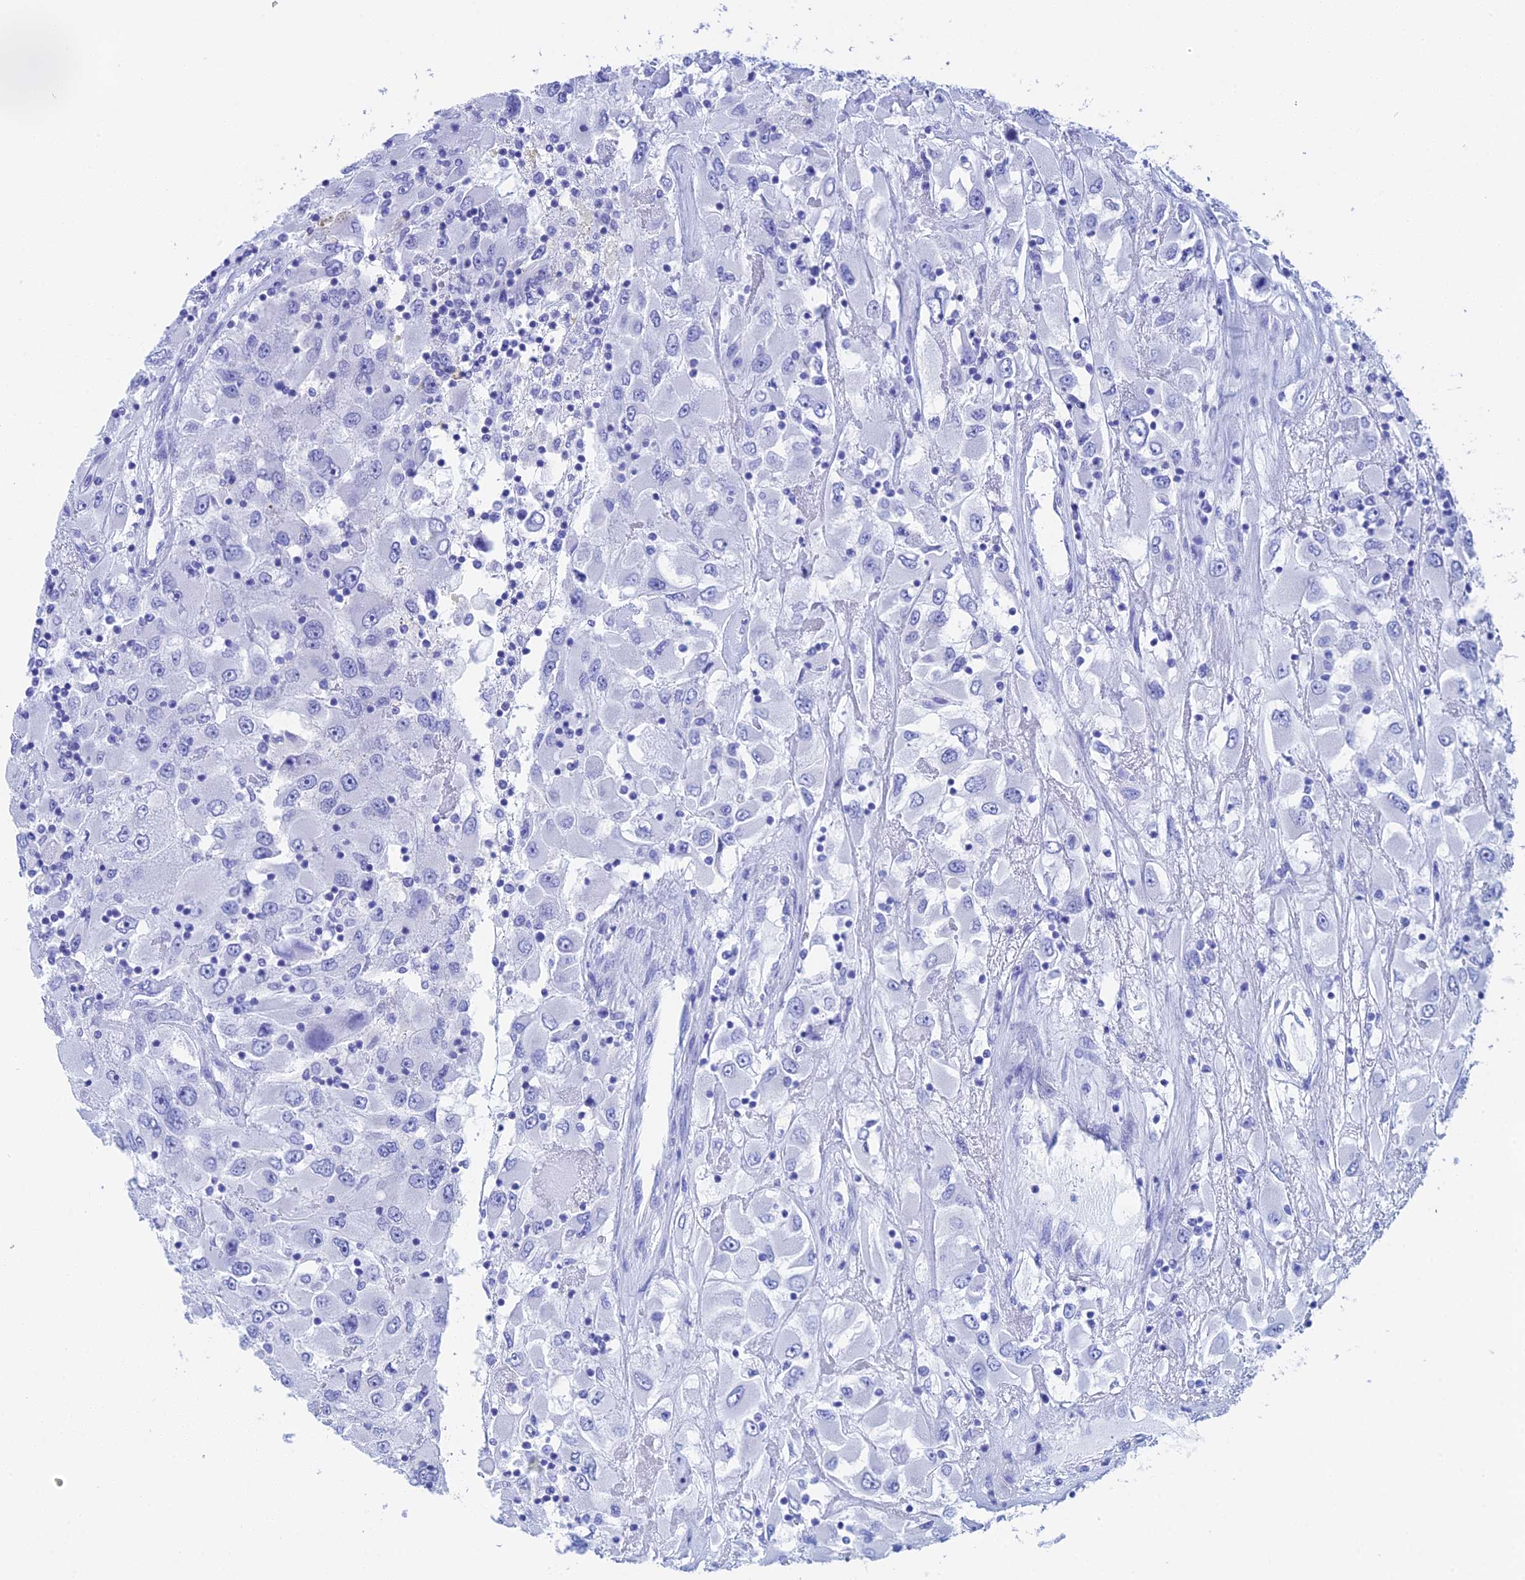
{"staining": {"intensity": "negative", "quantity": "none", "location": "none"}, "tissue": "renal cancer", "cell_type": "Tumor cells", "image_type": "cancer", "snomed": [{"axis": "morphology", "description": "Adenocarcinoma, NOS"}, {"axis": "topography", "description": "Kidney"}], "caption": "A high-resolution histopathology image shows immunohistochemistry staining of adenocarcinoma (renal), which displays no significant expression in tumor cells.", "gene": "TEX101", "patient": {"sex": "female", "age": 52}}